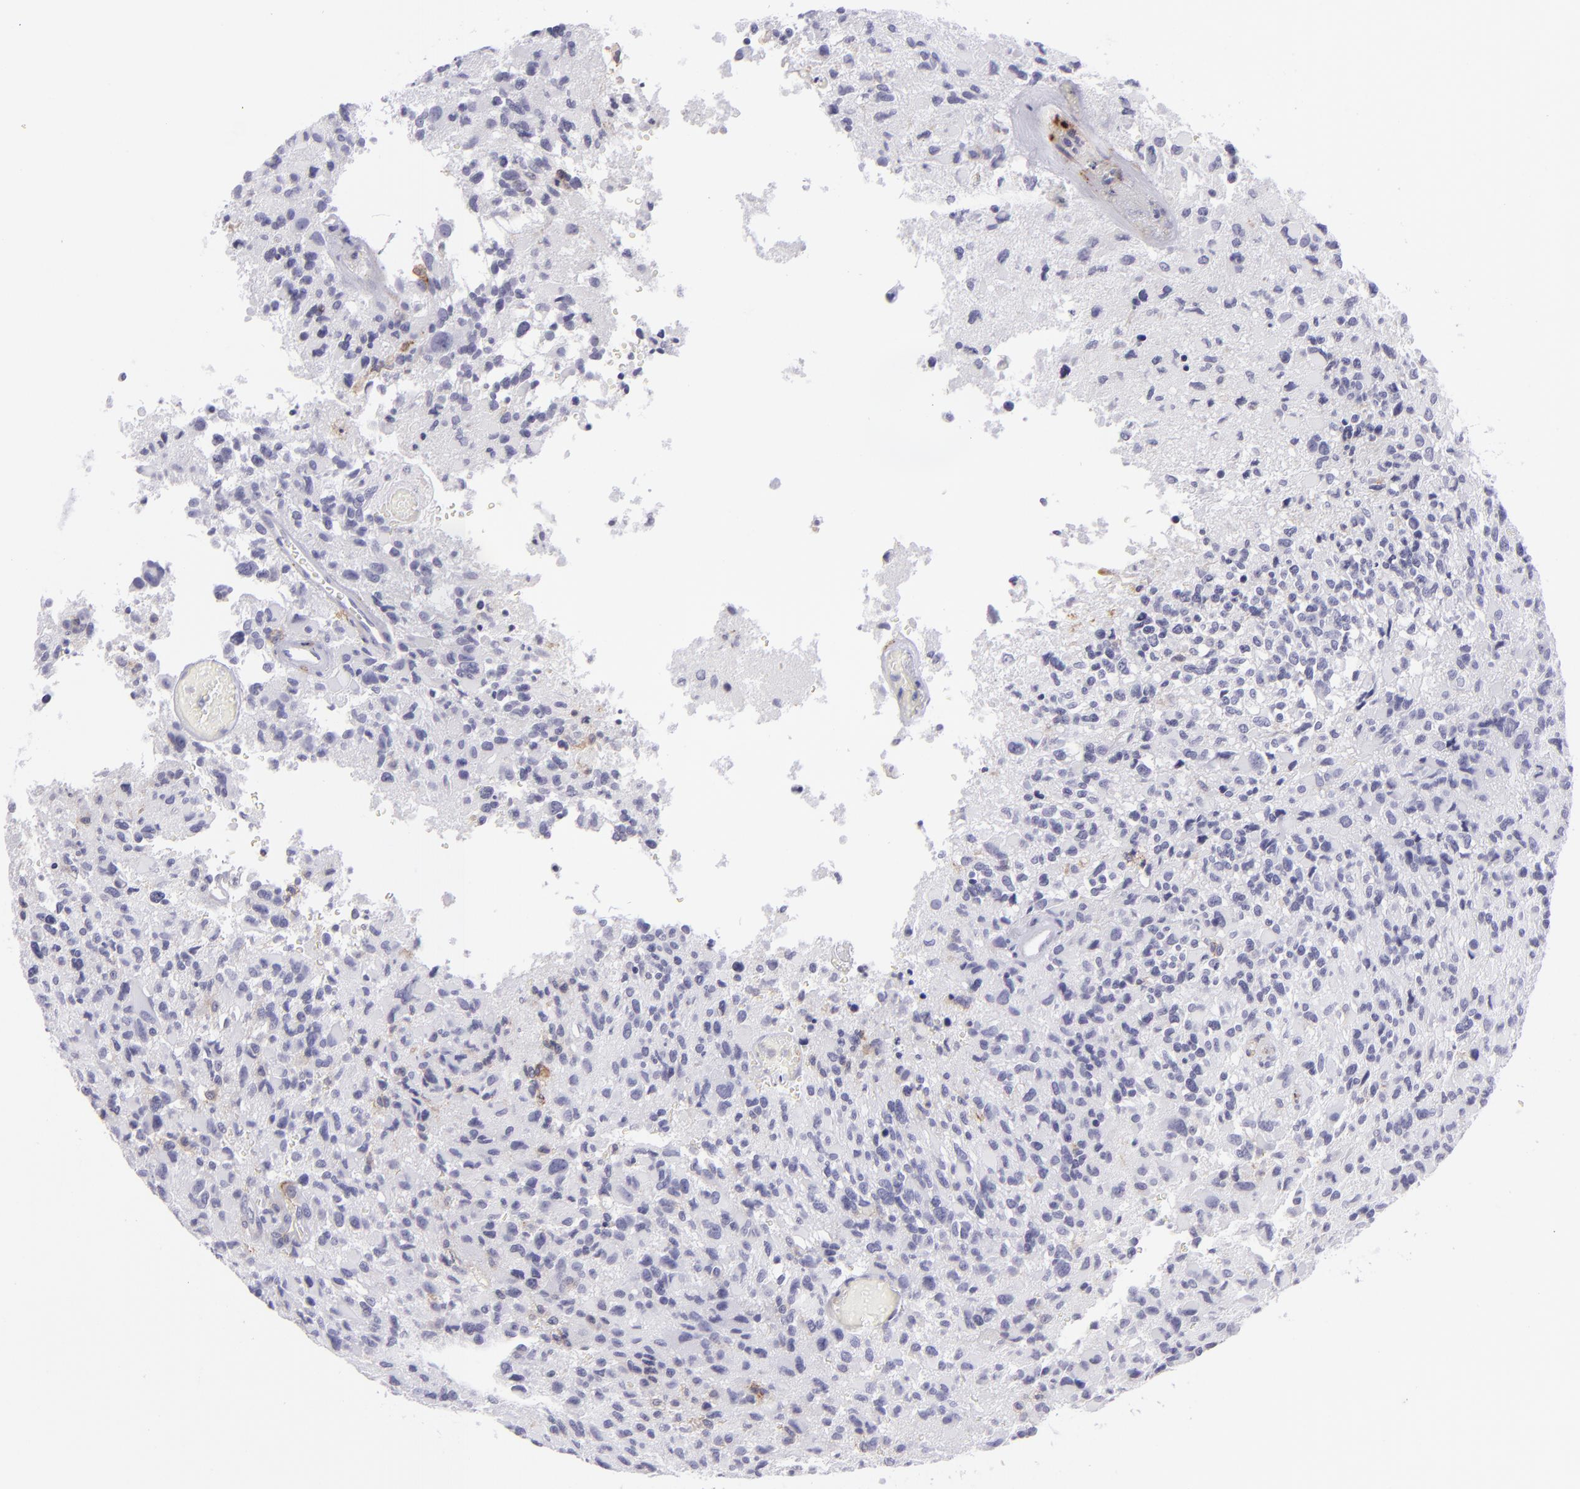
{"staining": {"intensity": "negative", "quantity": "none", "location": "none"}, "tissue": "glioma", "cell_type": "Tumor cells", "image_type": "cancer", "snomed": [{"axis": "morphology", "description": "Glioma, malignant, High grade"}, {"axis": "topography", "description": "Brain"}], "caption": "Glioma stained for a protein using IHC demonstrates no positivity tumor cells.", "gene": "THBD", "patient": {"sex": "male", "age": 69}}